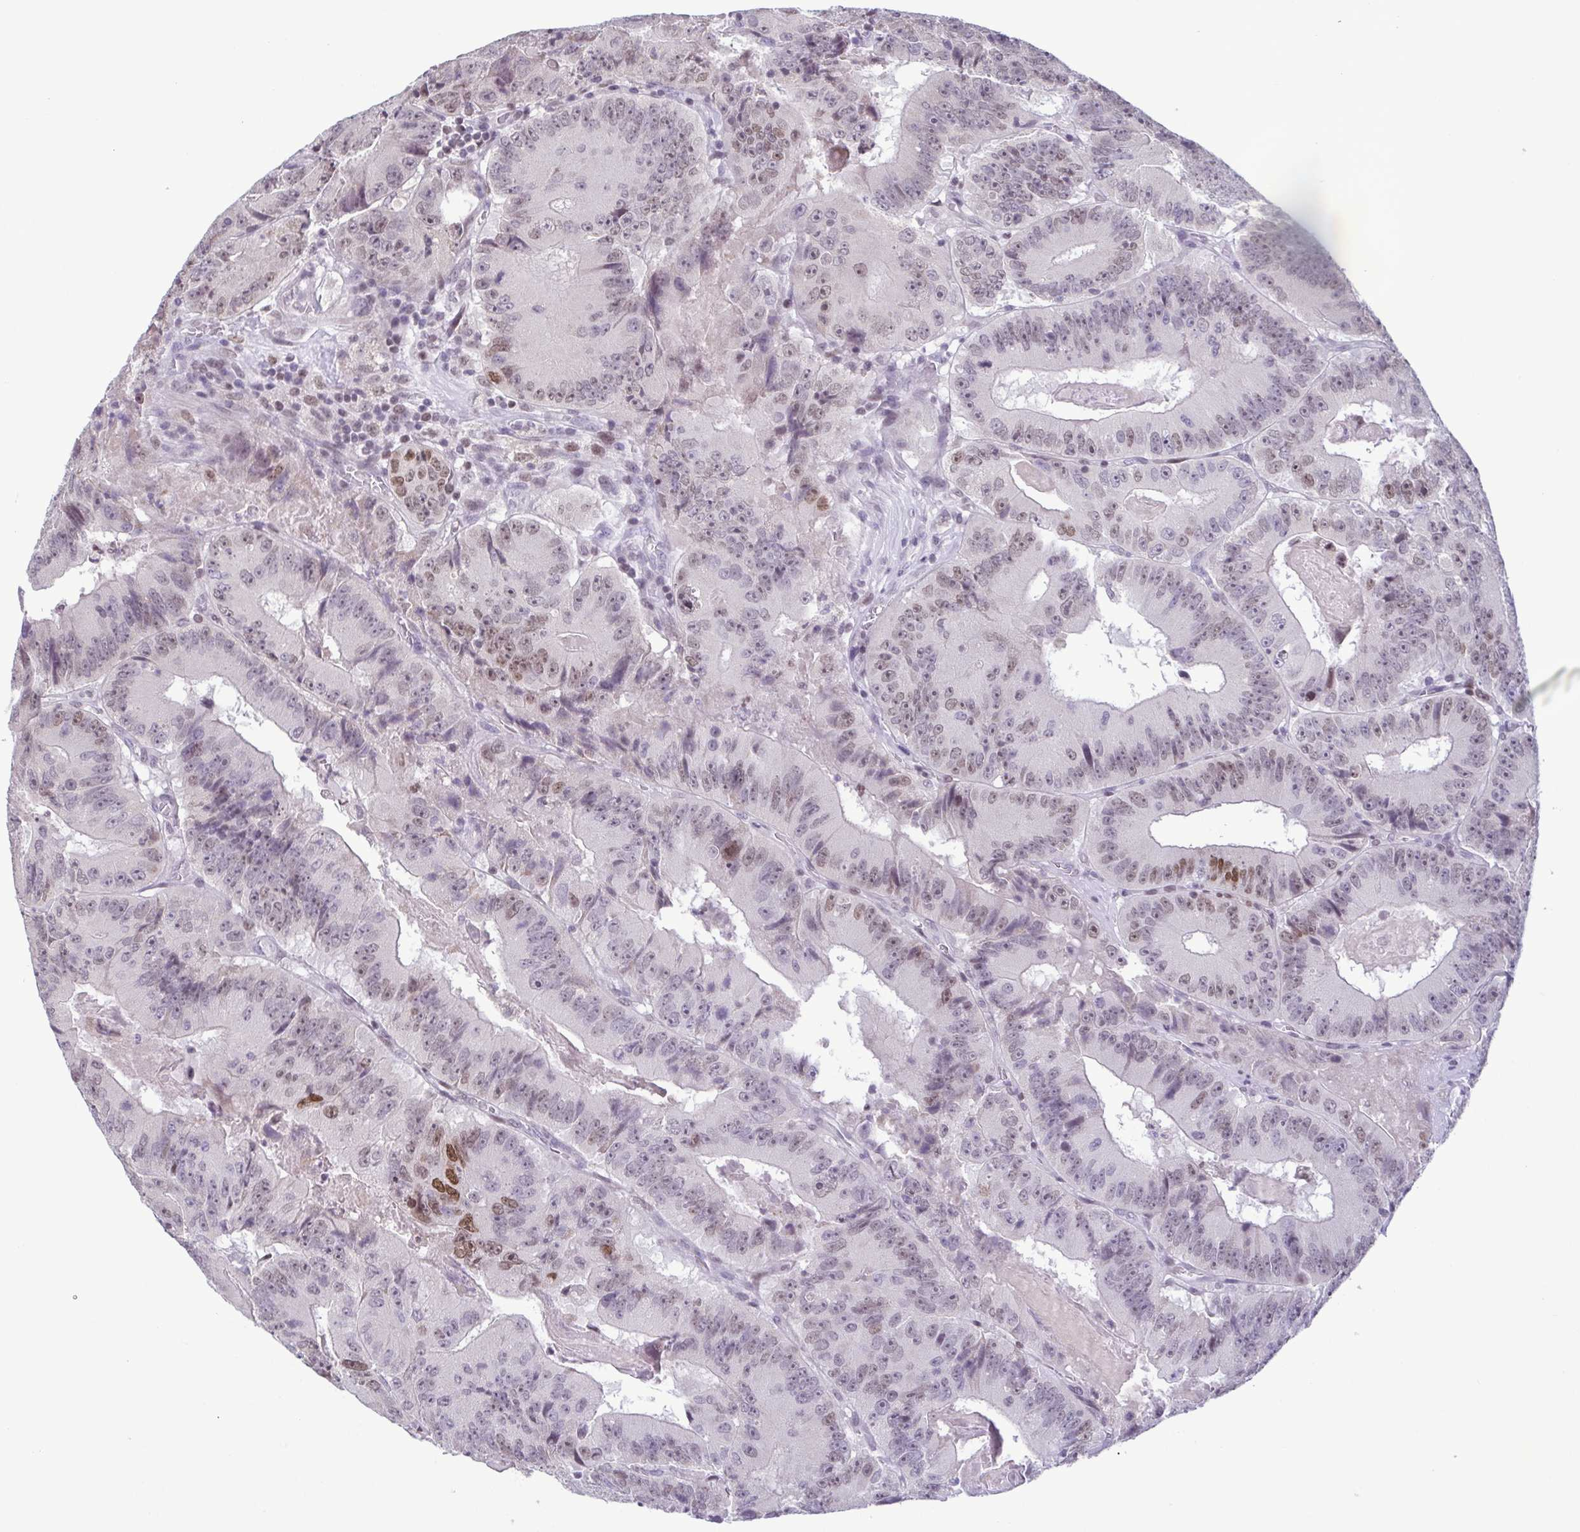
{"staining": {"intensity": "moderate", "quantity": "<25%", "location": "nuclear"}, "tissue": "colorectal cancer", "cell_type": "Tumor cells", "image_type": "cancer", "snomed": [{"axis": "morphology", "description": "Adenocarcinoma, NOS"}, {"axis": "topography", "description": "Colon"}], "caption": "IHC of adenocarcinoma (colorectal) reveals low levels of moderate nuclear staining in about <25% of tumor cells.", "gene": "IRF1", "patient": {"sex": "female", "age": 86}}